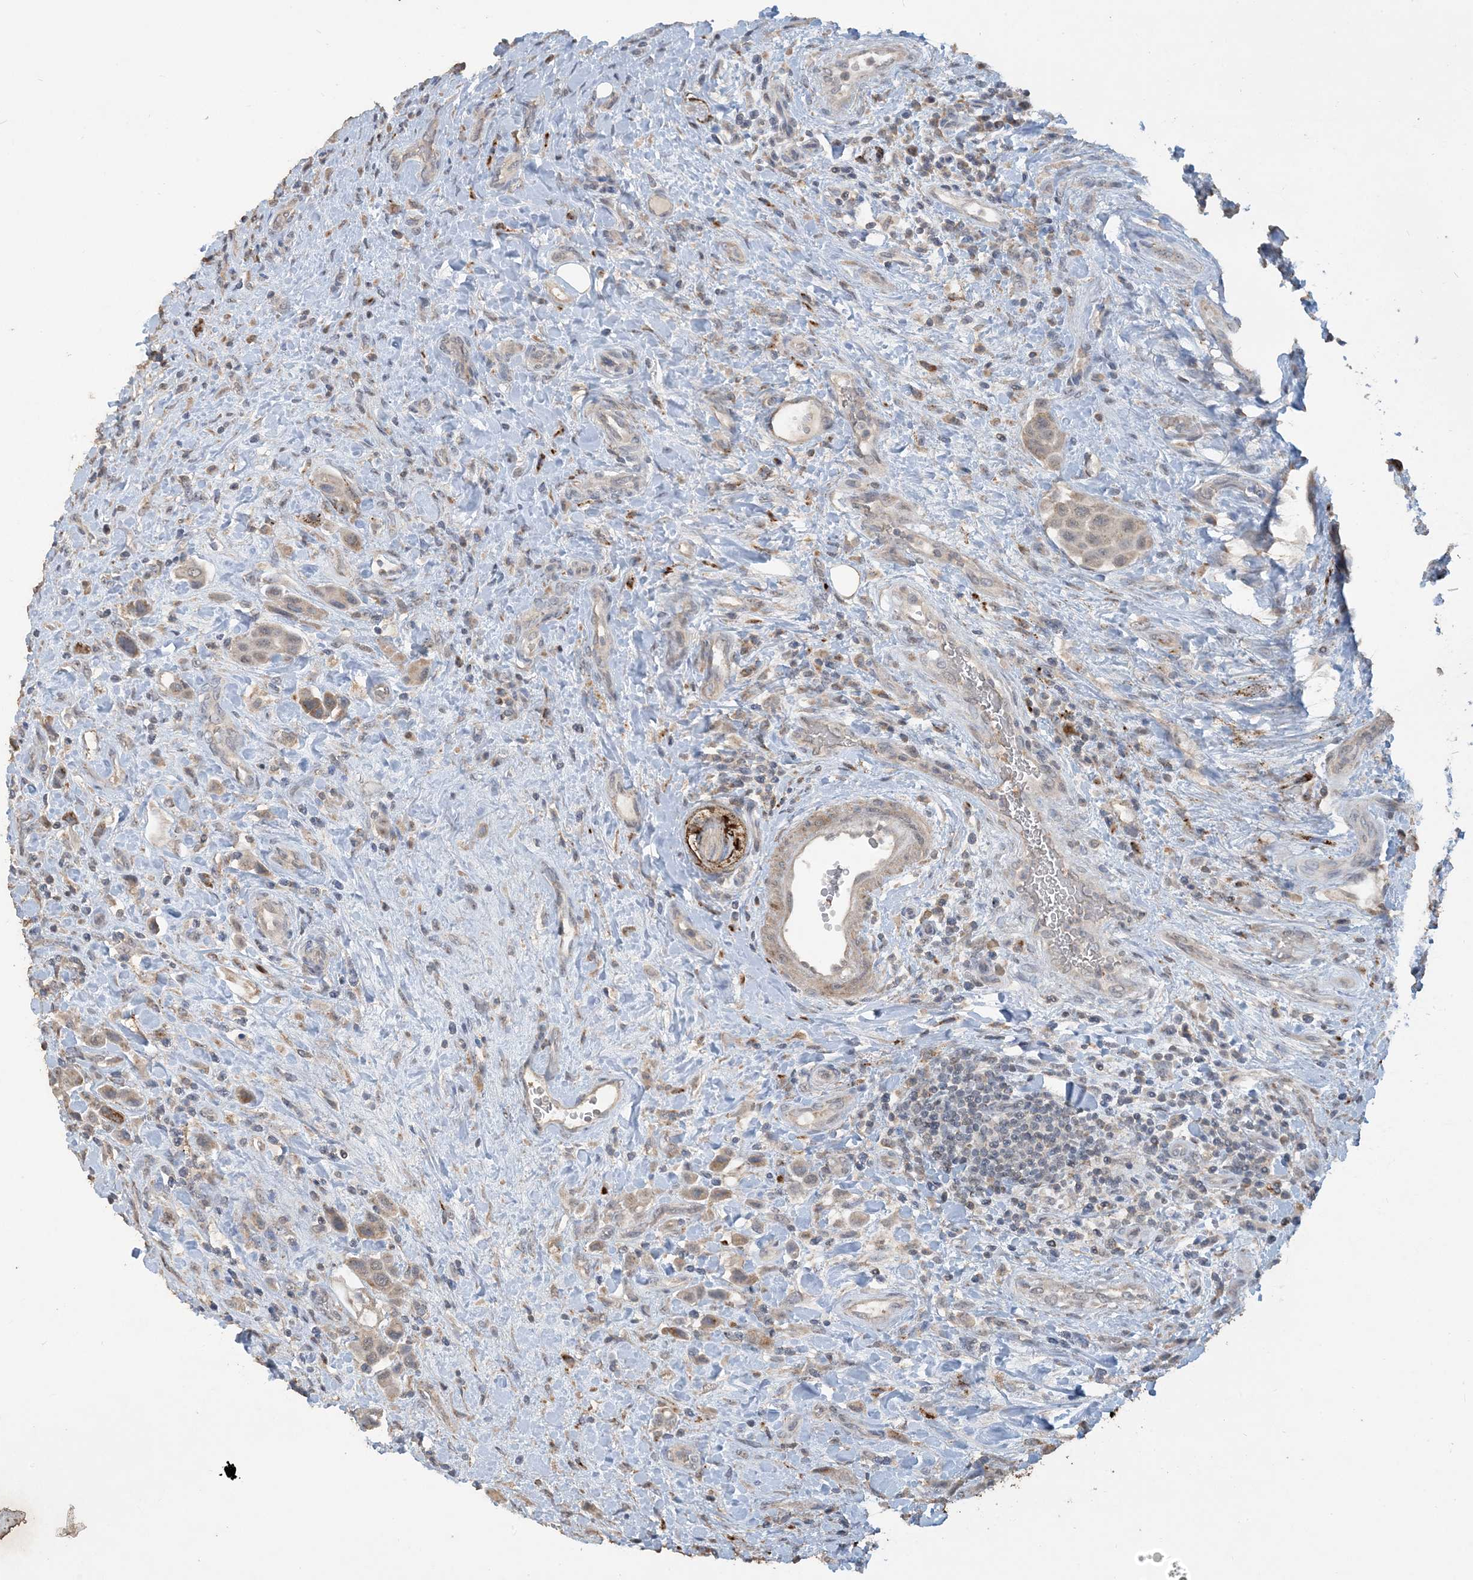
{"staining": {"intensity": "moderate", "quantity": "25%-75%", "location": "cytoplasmic/membranous"}, "tissue": "urothelial cancer", "cell_type": "Tumor cells", "image_type": "cancer", "snomed": [{"axis": "morphology", "description": "Urothelial carcinoma, High grade"}, {"axis": "topography", "description": "Urinary bladder"}], "caption": "IHC (DAB (3,3'-diaminobenzidine)) staining of human high-grade urothelial carcinoma demonstrates moderate cytoplasmic/membranous protein positivity in approximately 25%-75% of tumor cells.", "gene": "SFMBT2", "patient": {"sex": "male", "age": 50}}